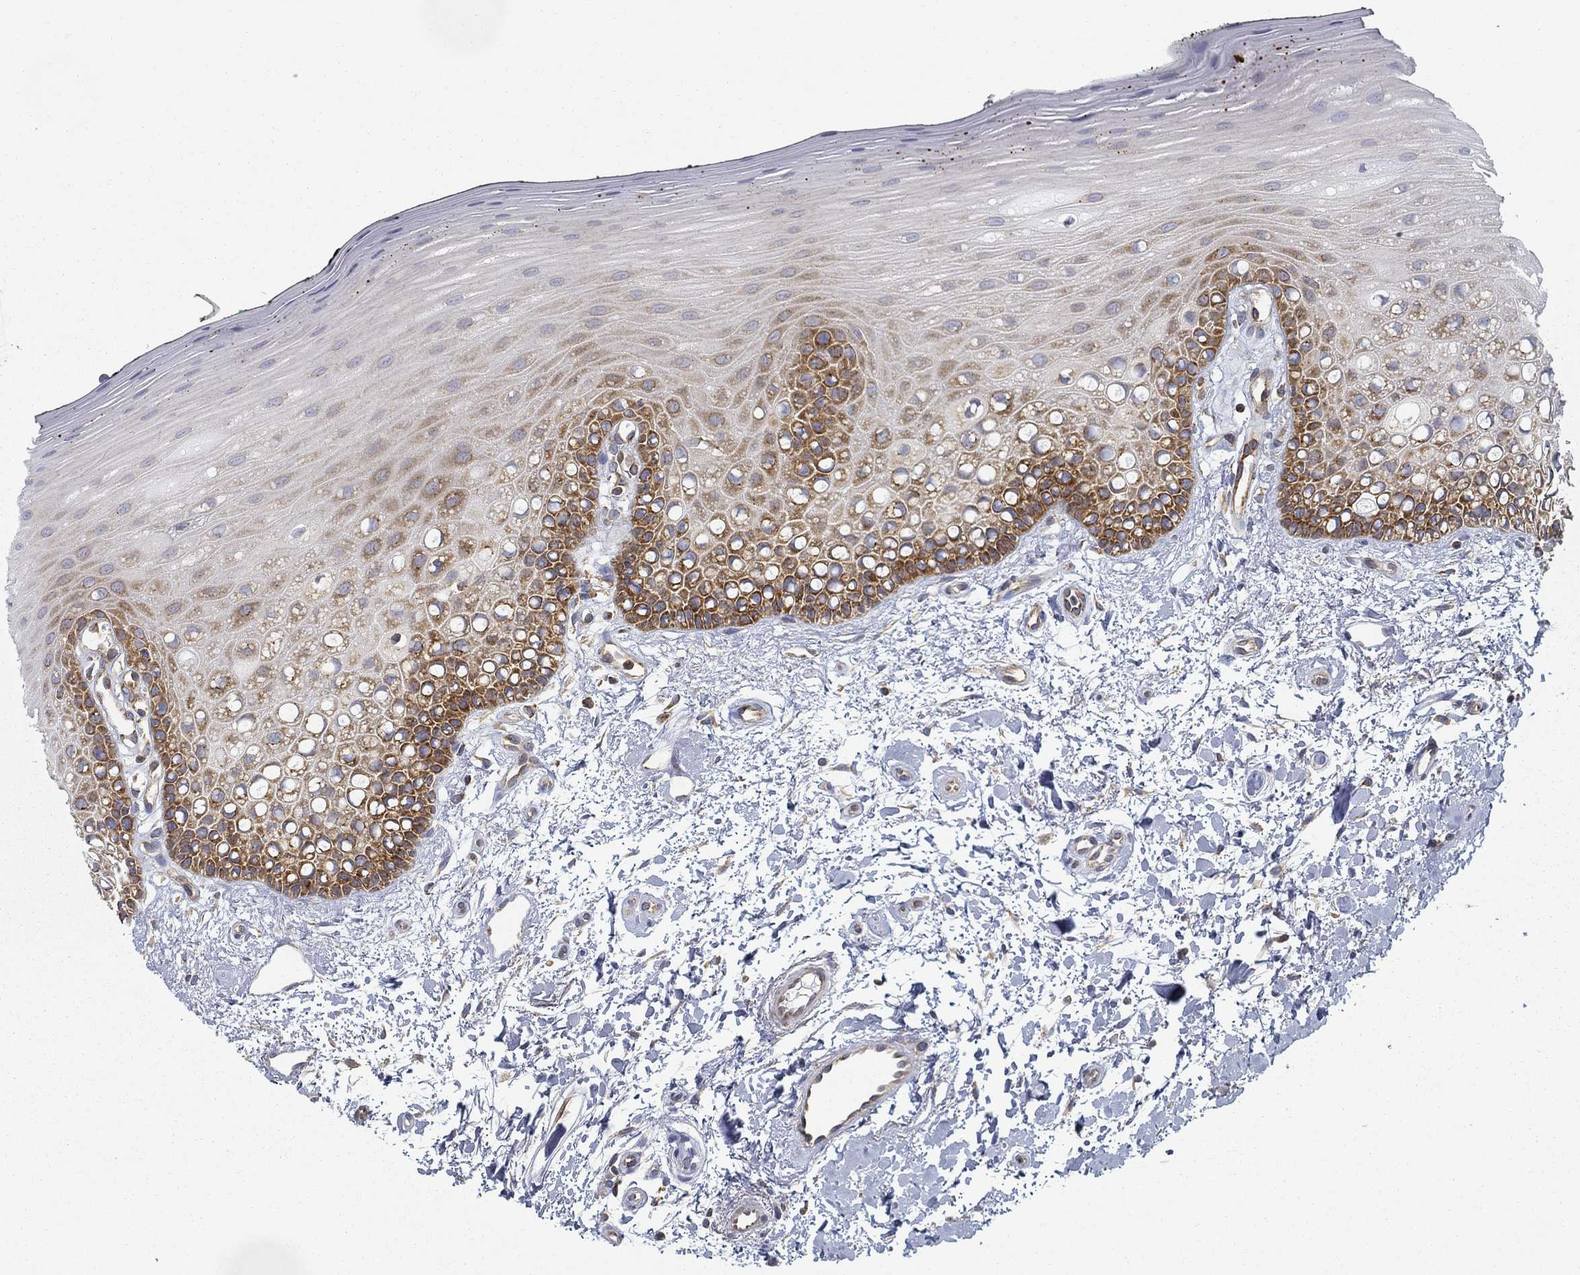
{"staining": {"intensity": "moderate", "quantity": "25%-75%", "location": "cytoplasmic/membranous"}, "tissue": "oral mucosa", "cell_type": "Squamous epithelial cells", "image_type": "normal", "snomed": [{"axis": "morphology", "description": "Normal tissue, NOS"}, {"axis": "topography", "description": "Oral tissue"}], "caption": "Benign oral mucosa shows moderate cytoplasmic/membranous positivity in about 25%-75% of squamous epithelial cells, visualized by immunohistochemistry.", "gene": "FXR1", "patient": {"sex": "female", "age": 78}}